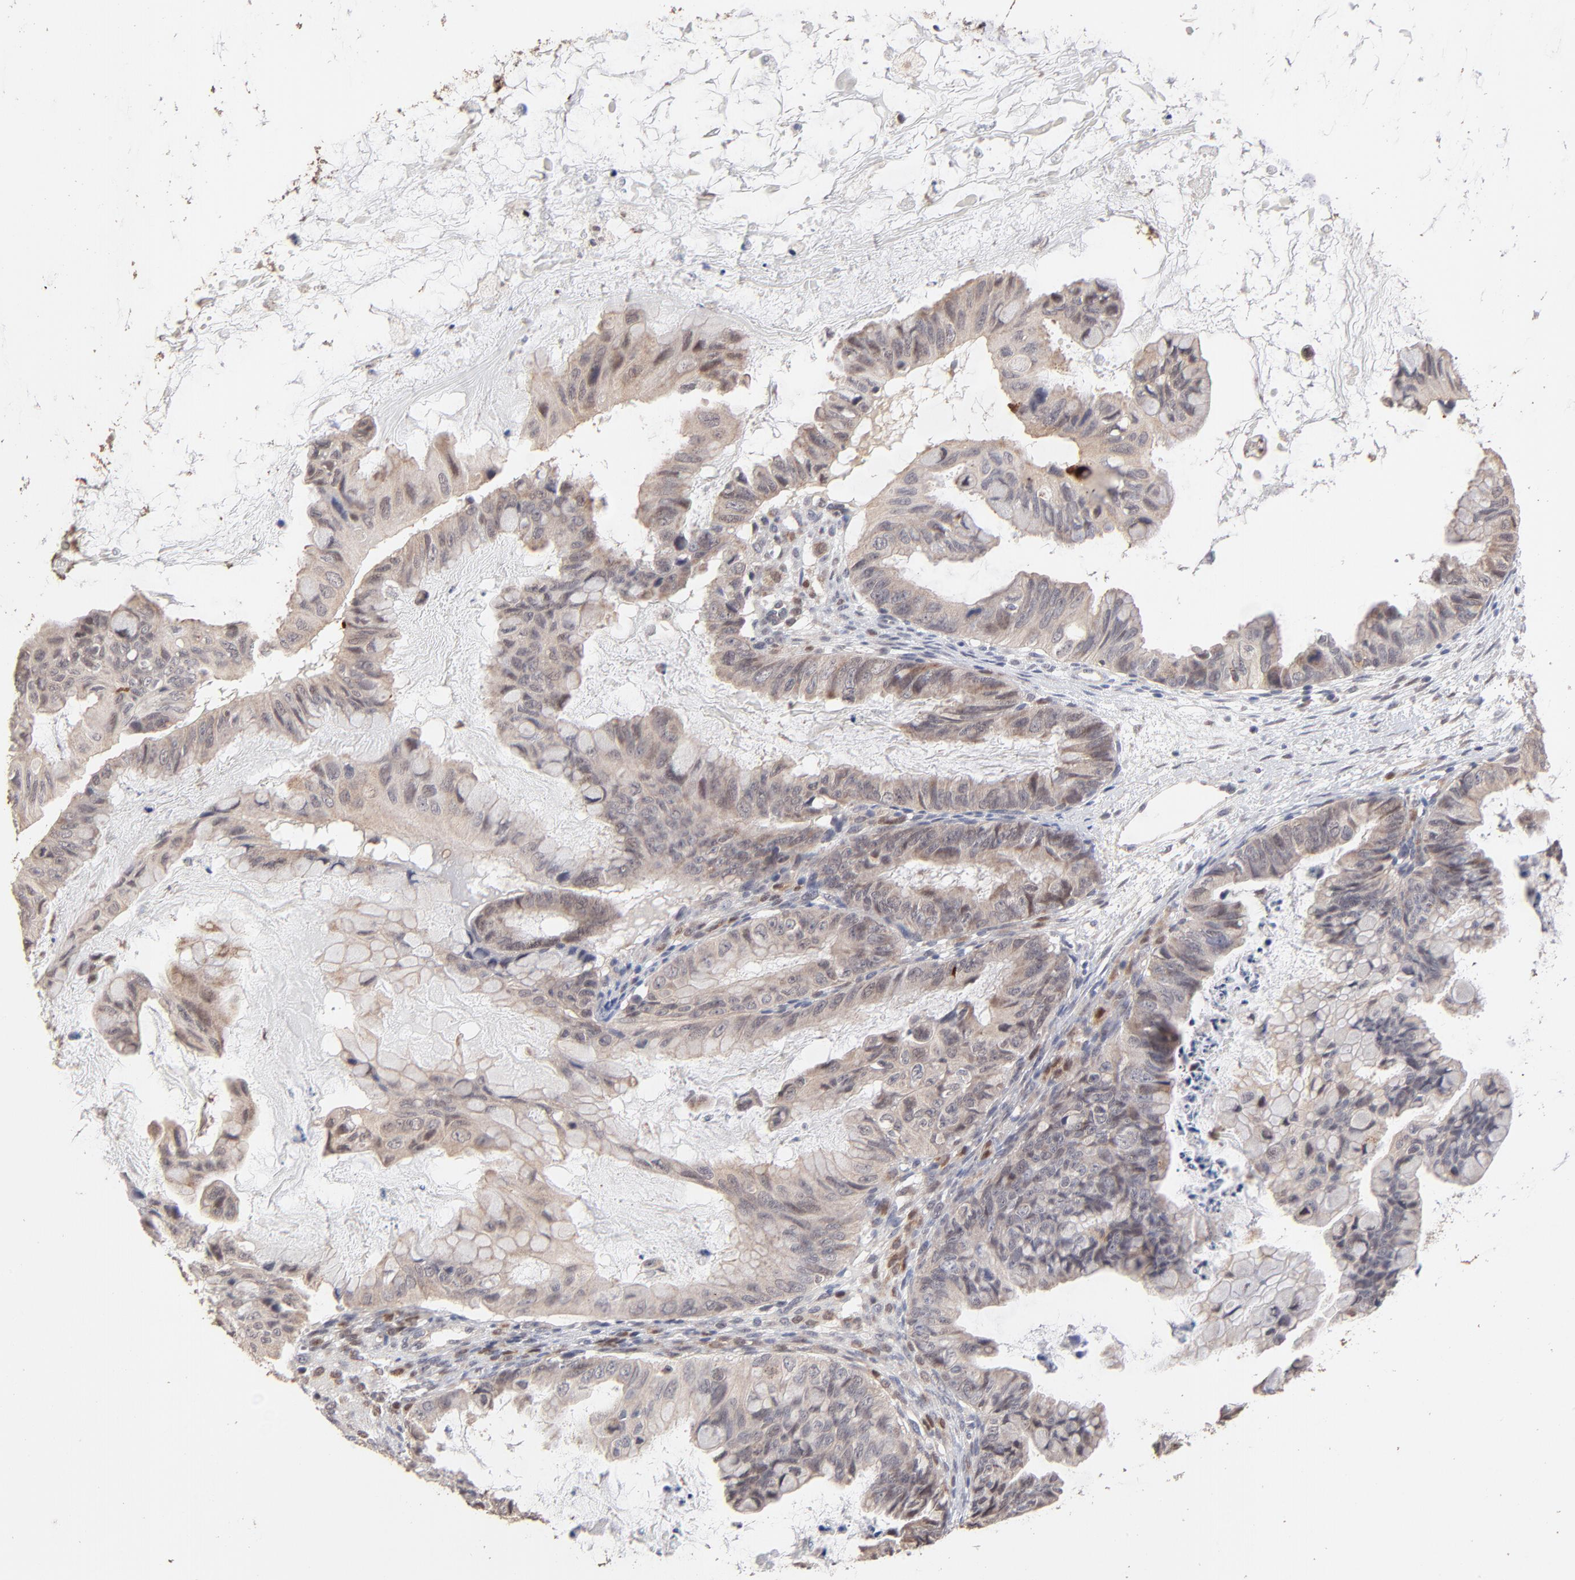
{"staining": {"intensity": "moderate", "quantity": "<25%", "location": "cytoplasmic/membranous,nuclear"}, "tissue": "ovarian cancer", "cell_type": "Tumor cells", "image_type": "cancer", "snomed": [{"axis": "morphology", "description": "Cystadenocarcinoma, mucinous, NOS"}, {"axis": "topography", "description": "Ovary"}], "caption": "Moderate cytoplasmic/membranous and nuclear positivity is present in about <25% of tumor cells in ovarian cancer (mucinous cystadenocarcinoma).", "gene": "MSL2", "patient": {"sex": "female", "age": 36}}